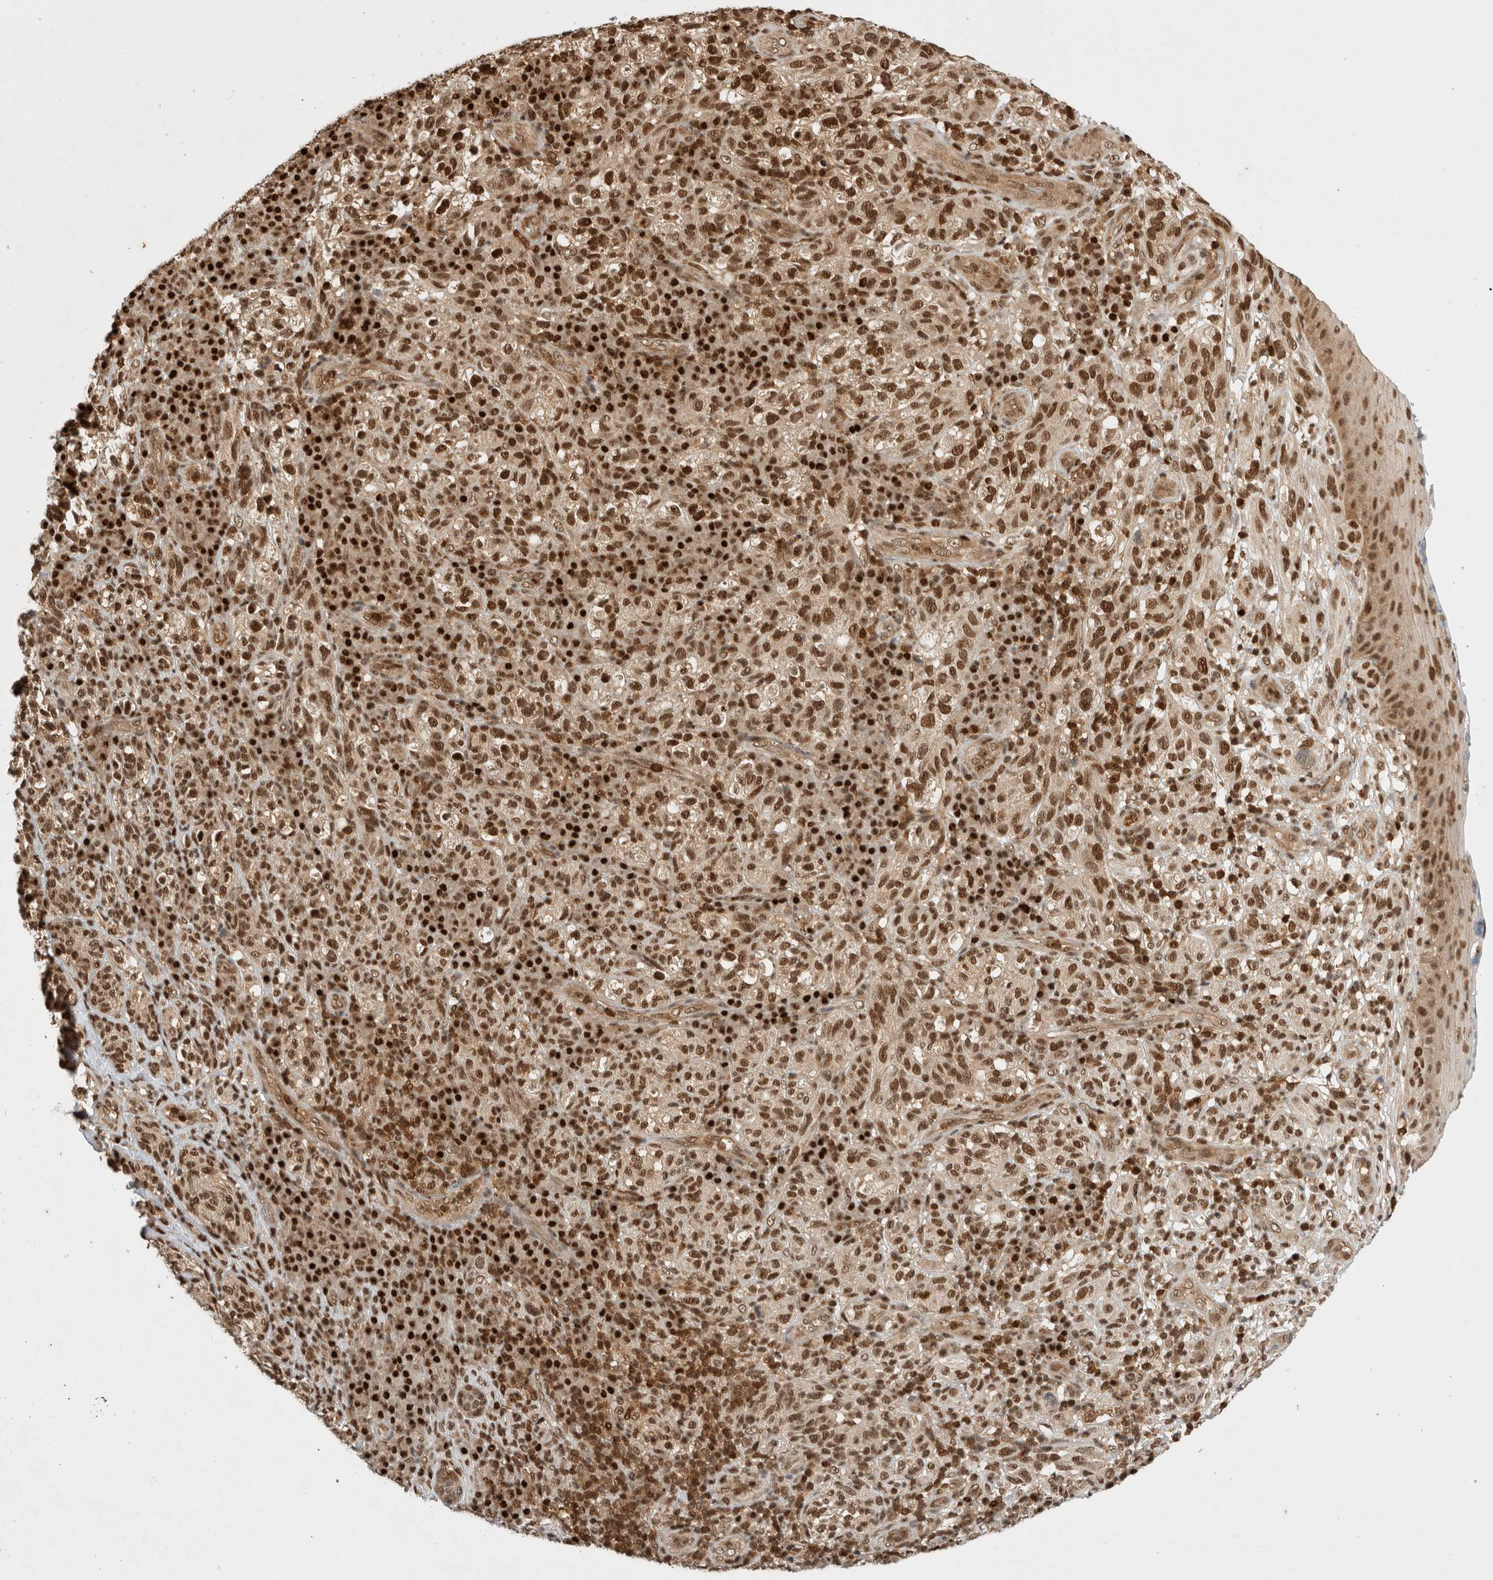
{"staining": {"intensity": "strong", "quantity": ">75%", "location": "cytoplasmic/membranous,nuclear"}, "tissue": "melanoma", "cell_type": "Tumor cells", "image_type": "cancer", "snomed": [{"axis": "morphology", "description": "Malignant melanoma, NOS"}, {"axis": "topography", "description": "Skin"}], "caption": "Melanoma tissue exhibits strong cytoplasmic/membranous and nuclear staining in approximately >75% of tumor cells, visualized by immunohistochemistry.", "gene": "SNRNP40", "patient": {"sex": "female", "age": 73}}